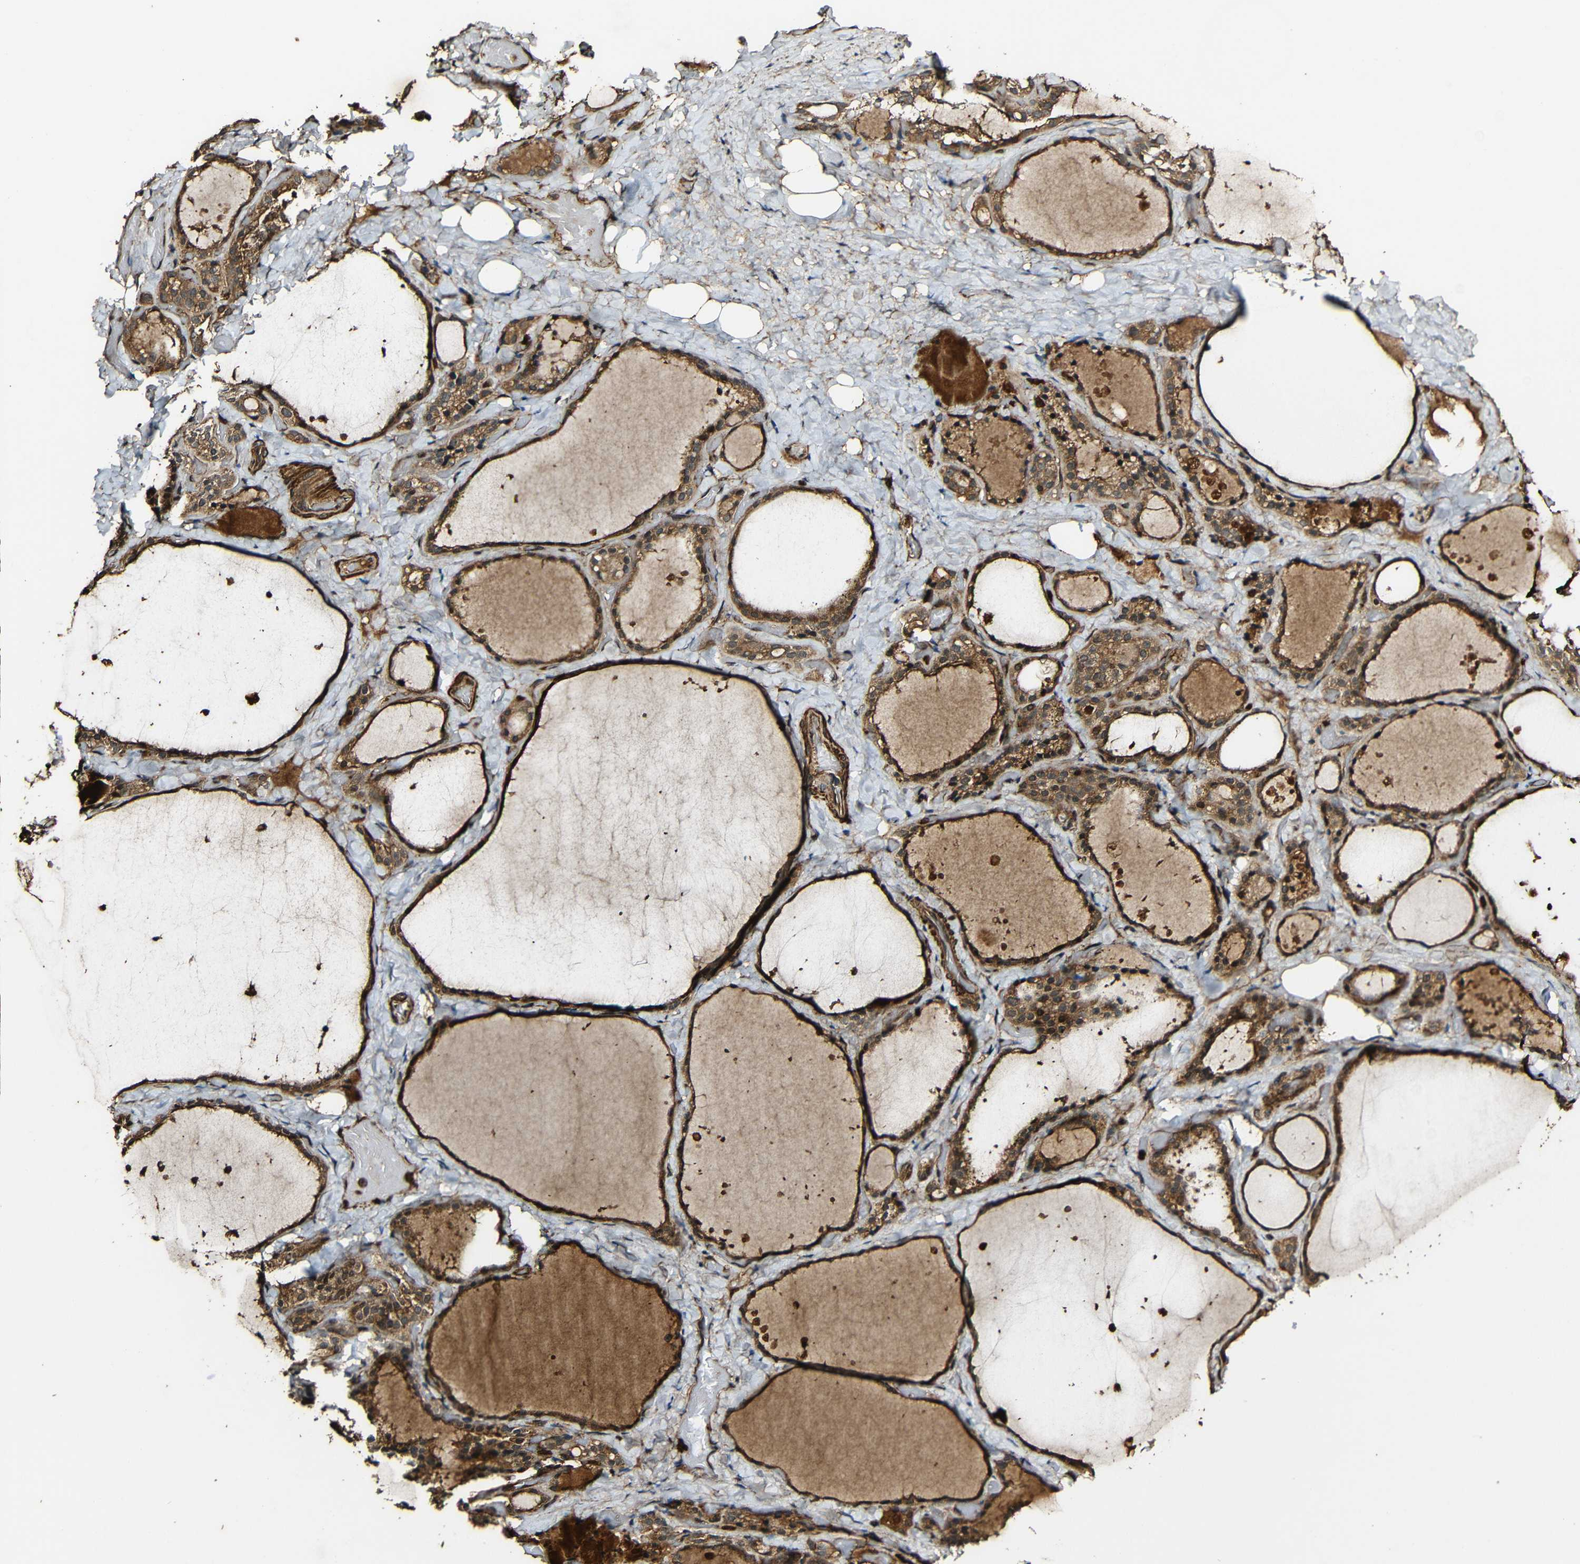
{"staining": {"intensity": "strong", "quantity": ">75%", "location": "cytoplasmic/membranous"}, "tissue": "thyroid gland", "cell_type": "Glandular cells", "image_type": "normal", "snomed": [{"axis": "morphology", "description": "Normal tissue, NOS"}, {"axis": "topography", "description": "Thyroid gland"}], "caption": "Immunohistochemistry of normal human thyroid gland demonstrates high levels of strong cytoplasmic/membranous positivity in approximately >75% of glandular cells. (Stains: DAB in brown, nuclei in blue, Microscopy: brightfield microscopy at high magnification).", "gene": "CASP8", "patient": {"sex": "female", "age": 44}}